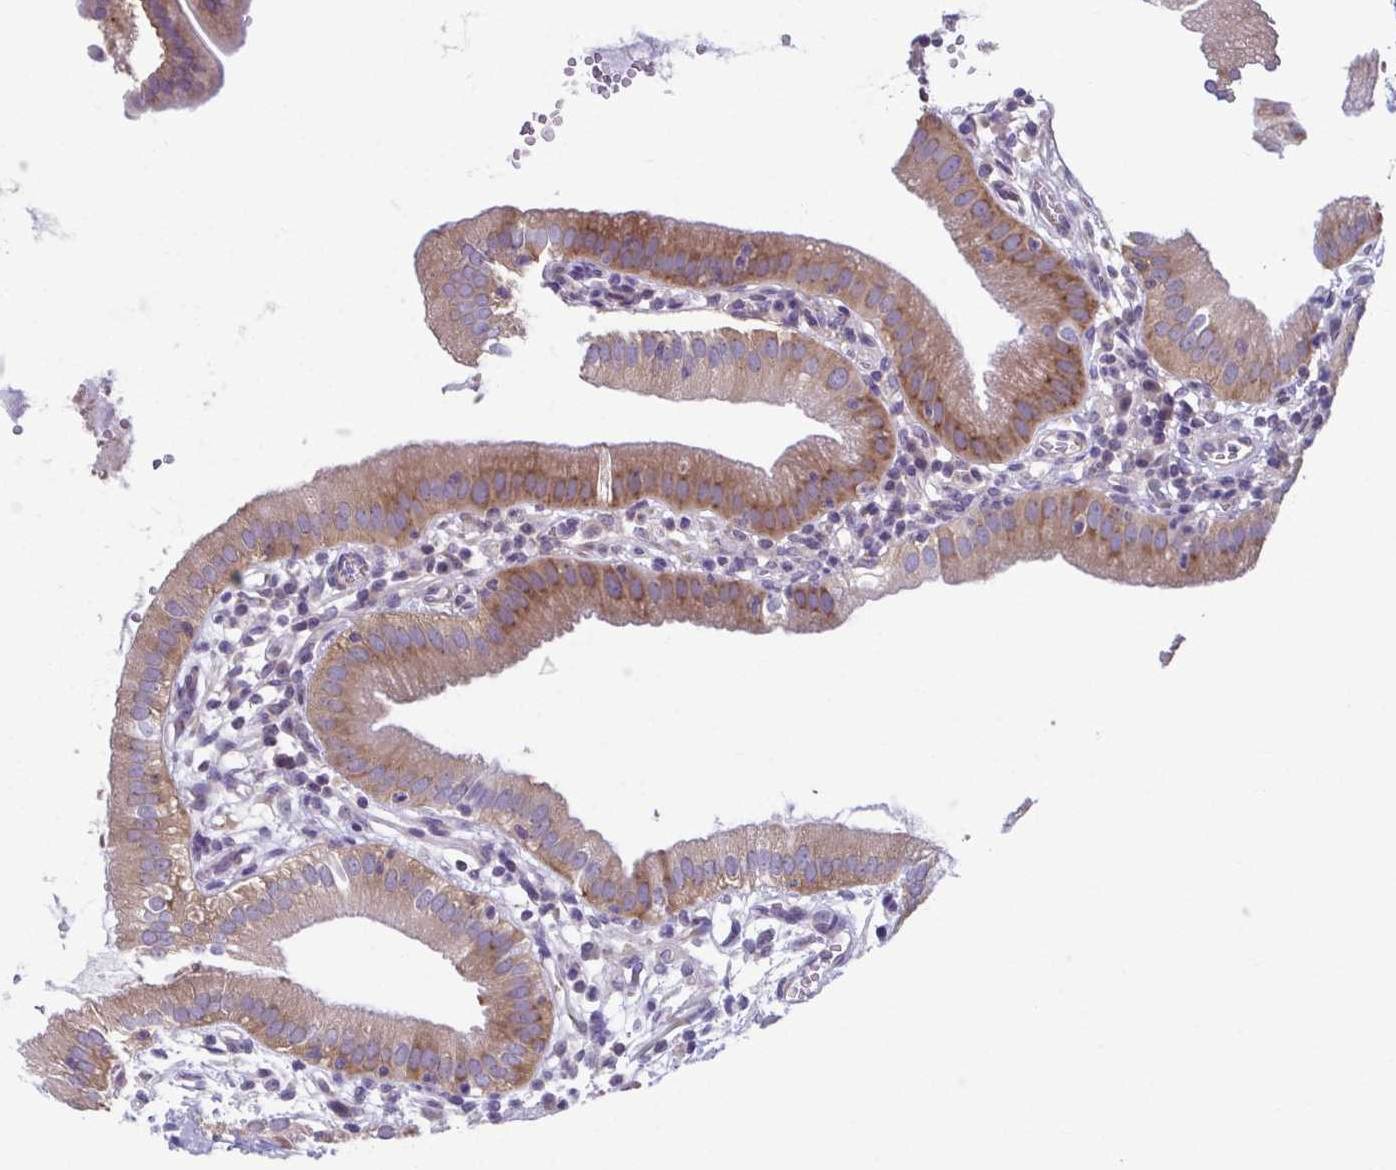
{"staining": {"intensity": "moderate", "quantity": "25%-75%", "location": "cytoplasmic/membranous"}, "tissue": "gallbladder", "cell_type": "Glandular cells", "image_type": "normal", "snomed": [{"axis": "morphology", "description": "Normal tissue, NOS"}, {"axis": "topography", "description": "Gallbladder"}], "caption": "Immunohistochemical staining of benign human gallbladder displays 25%-75% levels of moderate cytoplasmic/membranous protein expression in about 25%-75% of glandular cells.", "gene": "TMEM108", "patient": {"sex": "female", "age": 65}}